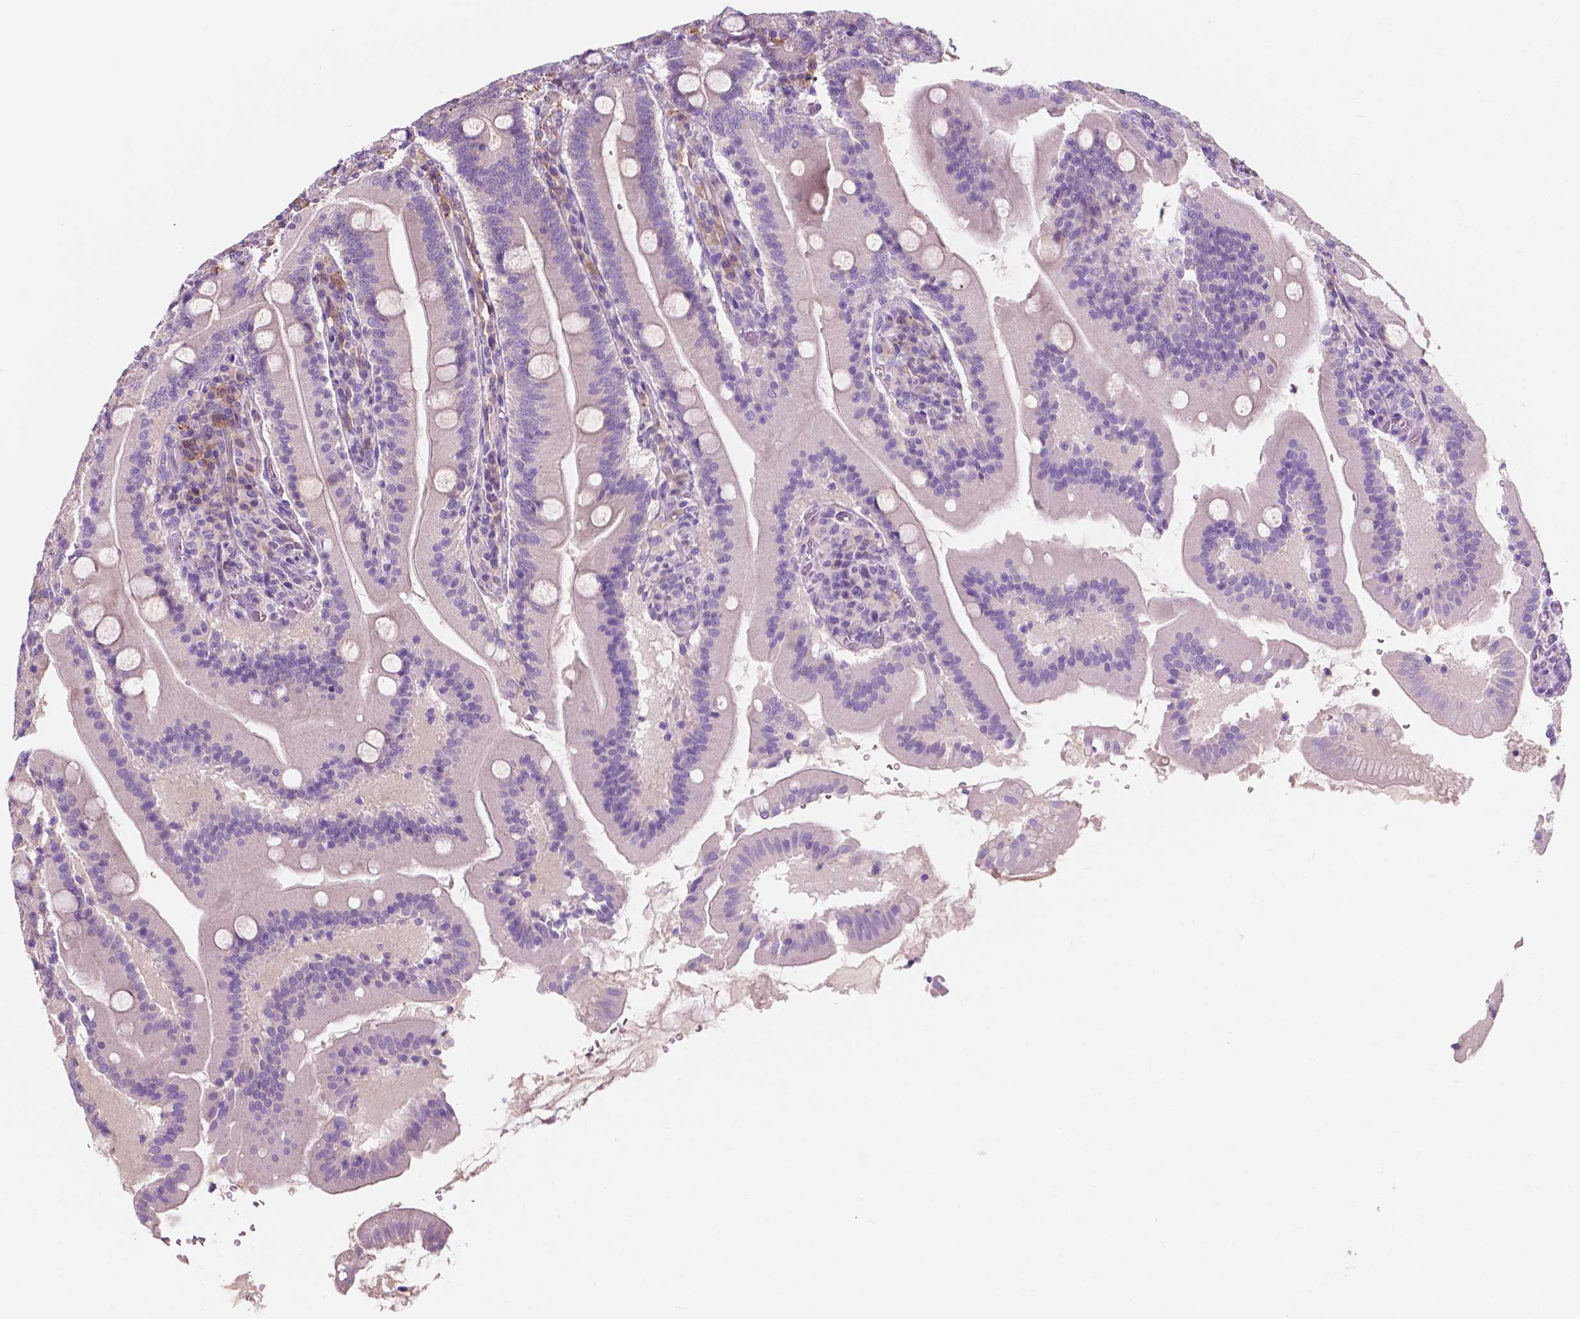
{"staining": {"intensity": "negative", "quantity": "none", "location": "none"}, "tissue": "small intestine", "cell_type": "Glandular cells", "image_type": "normal", "snomed": [{"axis": "morphology", "description": "Normal tissue, NOS"}, {"axis": "topography", "description": "Small intestine"}], "caption": "Immunohistochemistry (IHC) histopathology image of benign small intestine: human small intestine stained with DAB (3,3'-diaminobenzidine) displays no significant protein staining in glandular cells. (DAB IHC with hematoxylin counter stain).", "gene": "SEMA4A", "patient": {"sex": "male", "age": 37}}